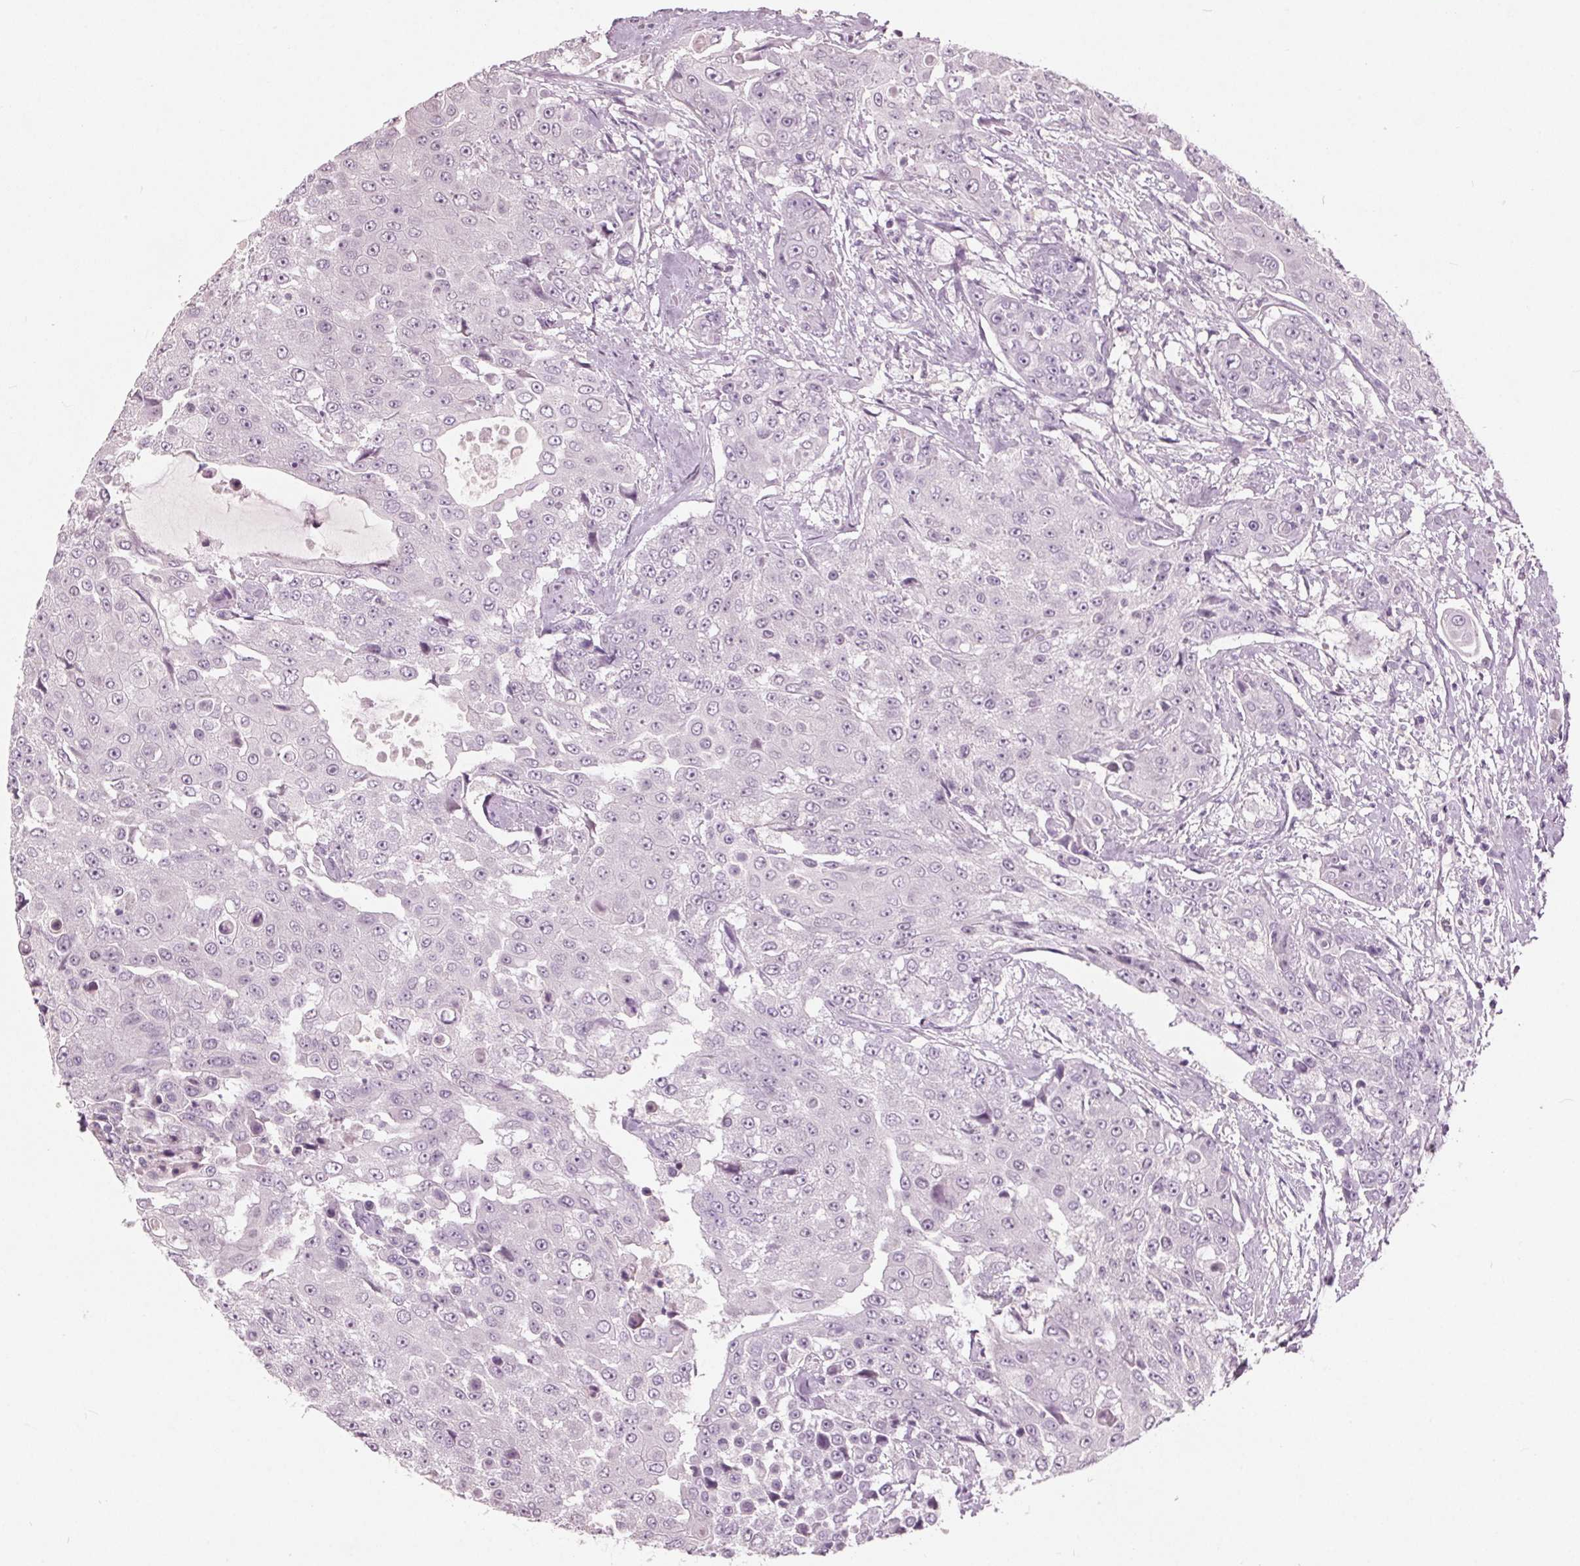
{"staining": {"intensity": "negative", "quantity": "none", "location": "none"}, "tissue": "urothelial cancer", "cell_type": "Tumor cells", "image_type": "cancer", "snomed": [{"axis": "morphology", "description": "Urothelial carcinoma, High grade"}, {"axis": "topography", "description": "Urinary bladder"}], "caption": "Immunohistochemistry histopathology image of neoplastic tissue: human urothelial carcinoma (high-grade) stained with DAB reveals no significant protein staining in tumor cells. (DAB (3,3'-diaminobenzidine) immunohistochemistry visualized using brightfield microscopy, high magnification).", "gene": "TKFC", "patient": {"sex": "female", "age": 63}}